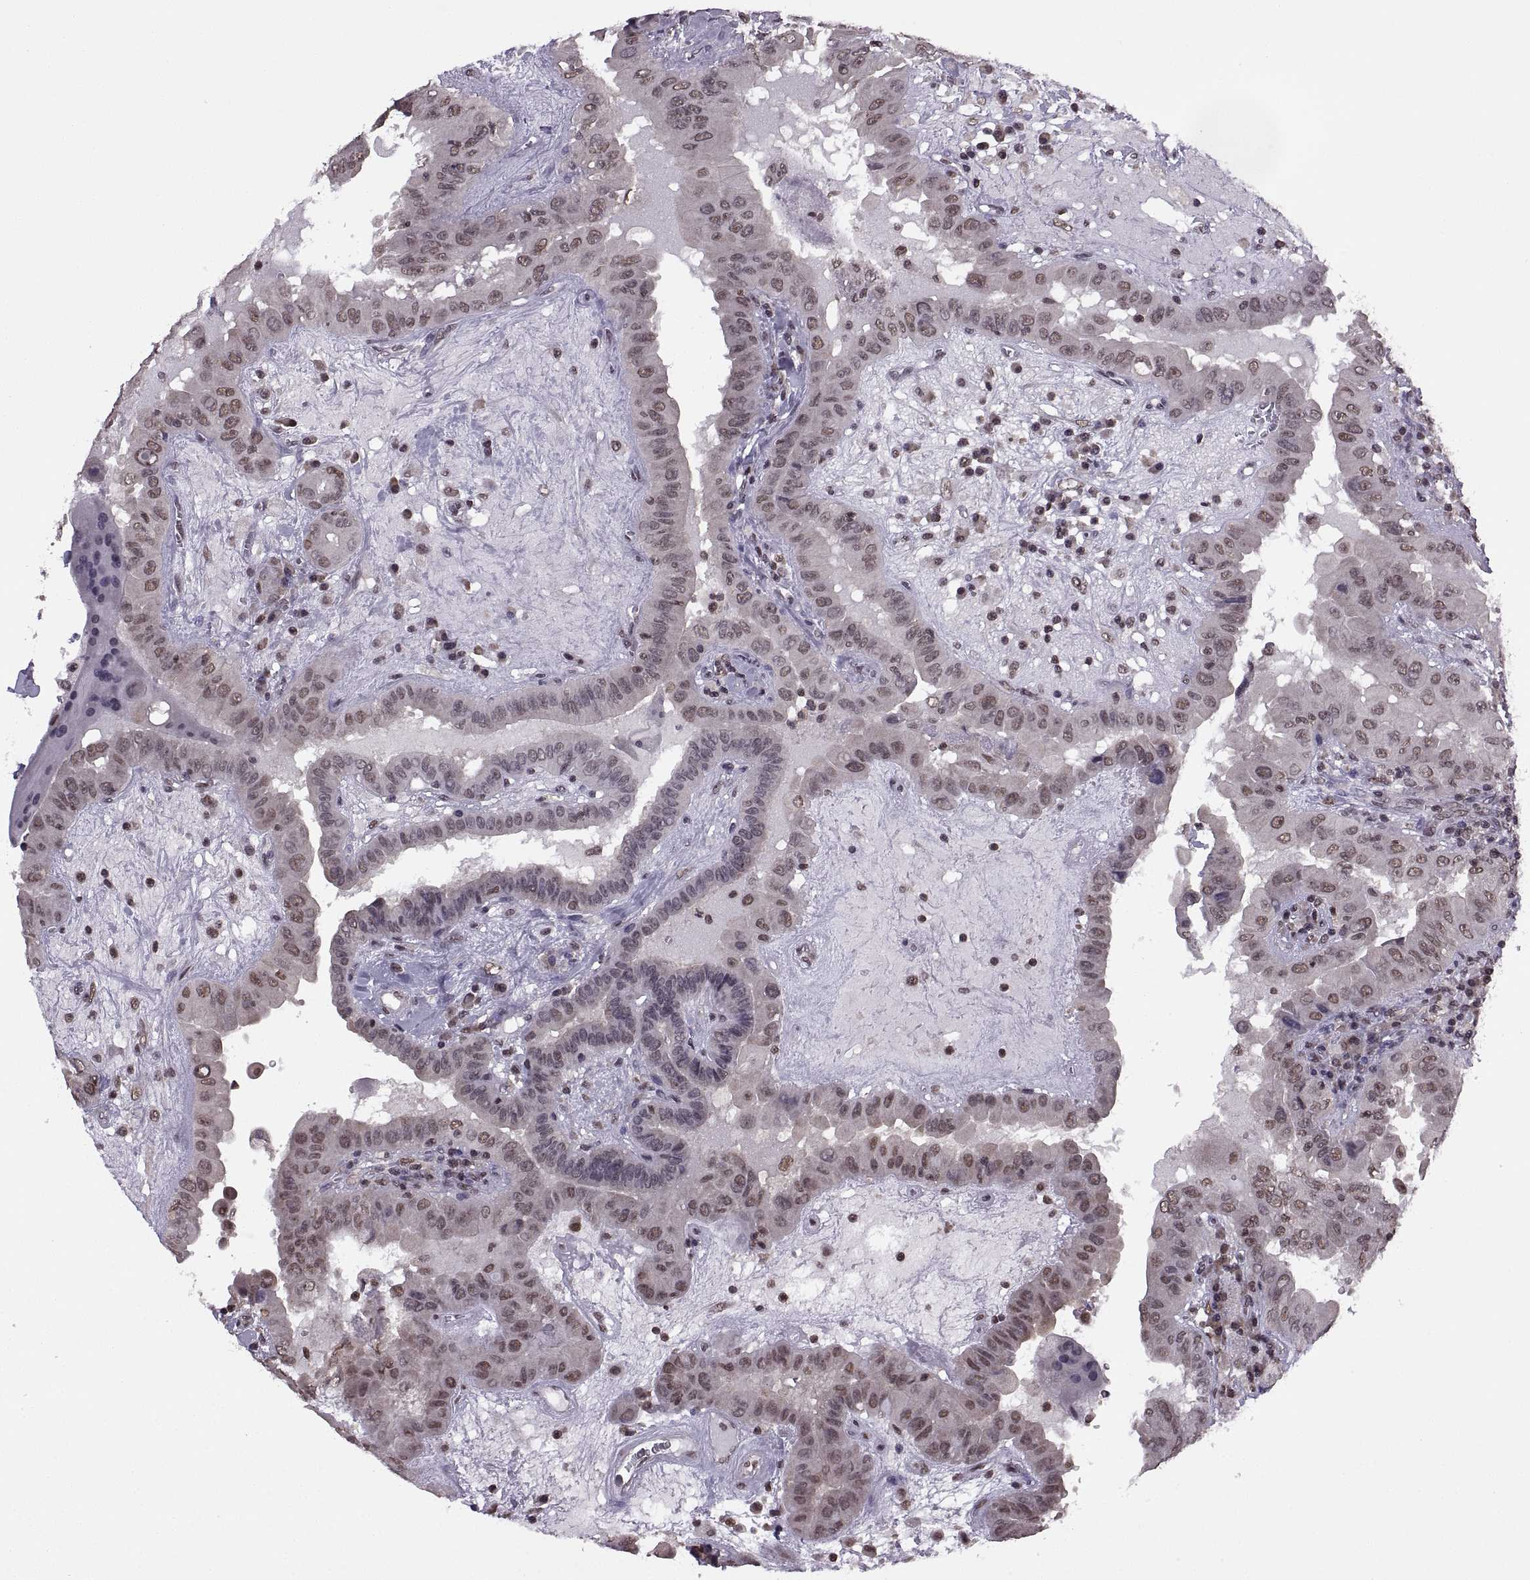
{"staining": {"intensity": "weak", "quantity": "25%-75%", "location": "nuclear"}, "tissue": "thyroid cancer", "cell_type": "Tumor cells", "image_type": "cancer", "snomed": [{"axis": "morphology", "description": "Papillary adenocarcinoma, NOS"}, {"axis": "topography", "description": "Thyroid gland"}], "caption": "Immunohistochemistry (DAB) staining of human thyroid cancer shows weak nuclear protein positivity in approximately 25%-75% of tumor cells. The staining was performed using DAB (3,3'-diaminobenzidine), with brown indicating positive protein expression. Nuclei are stained blue with hematoxylin.", "gene": "INTS3", "patient": {"sex": "female", "age": 37}}